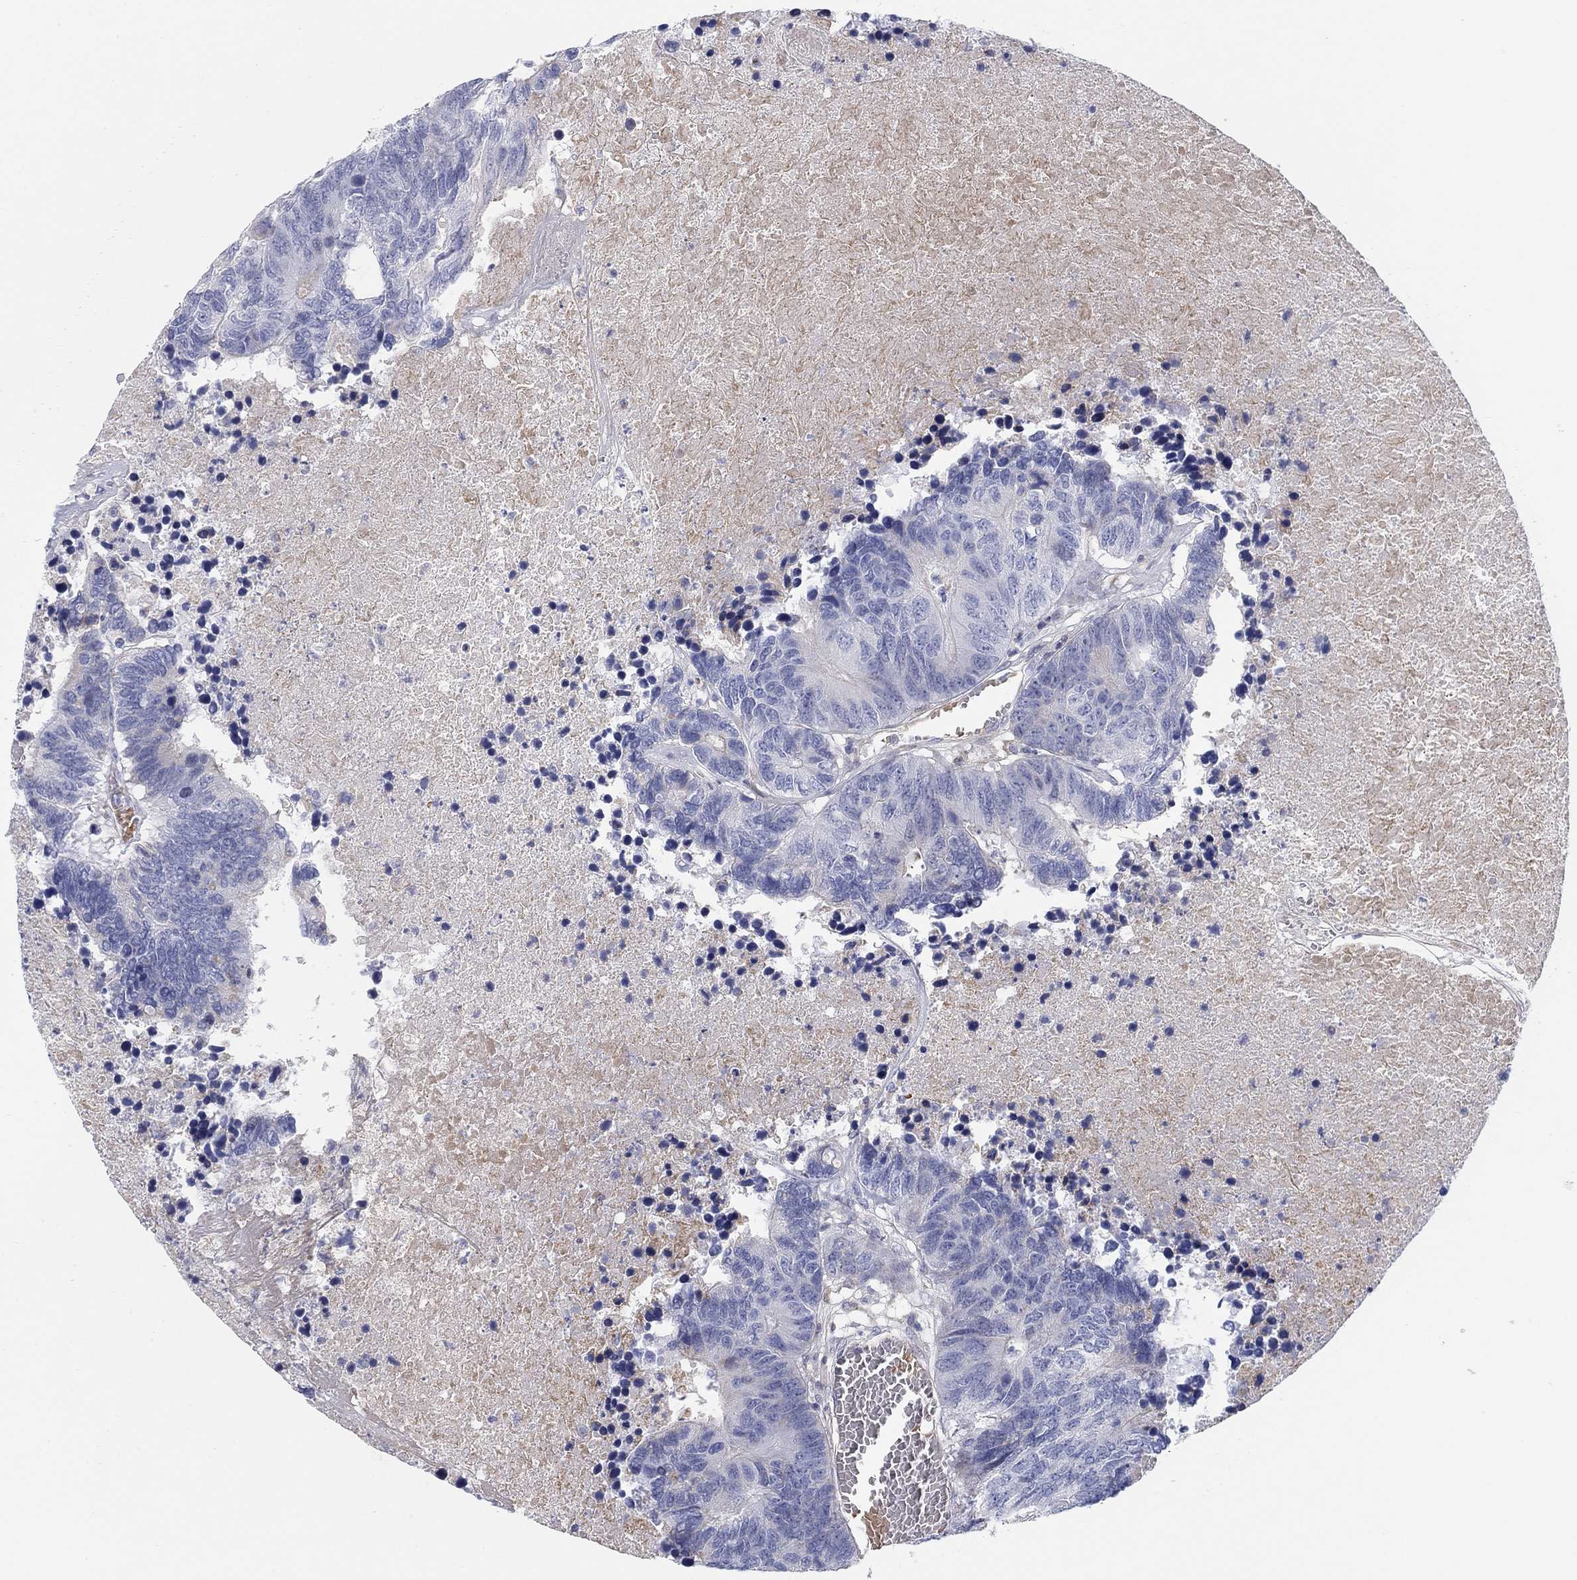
{"staining": {"intensity": "negative", "quantity": "none", "location": "none"}, "tissue": "colorectal cancer", "cell_type": "Tumor cells", "image_type": "cancer", "snomed": [{"axis": "morphology", "description": "Adenocarcinoma, NOS"}, {"axis": "topography", "description": "Colon"}], "caption": "Immunohistochemistry (IHC) of human colorectal cancer (adenocarcinoma) shows no staining in tumor cells.", "gene": "HEATR4", "patient": {"sex": "female", "age": 48}}